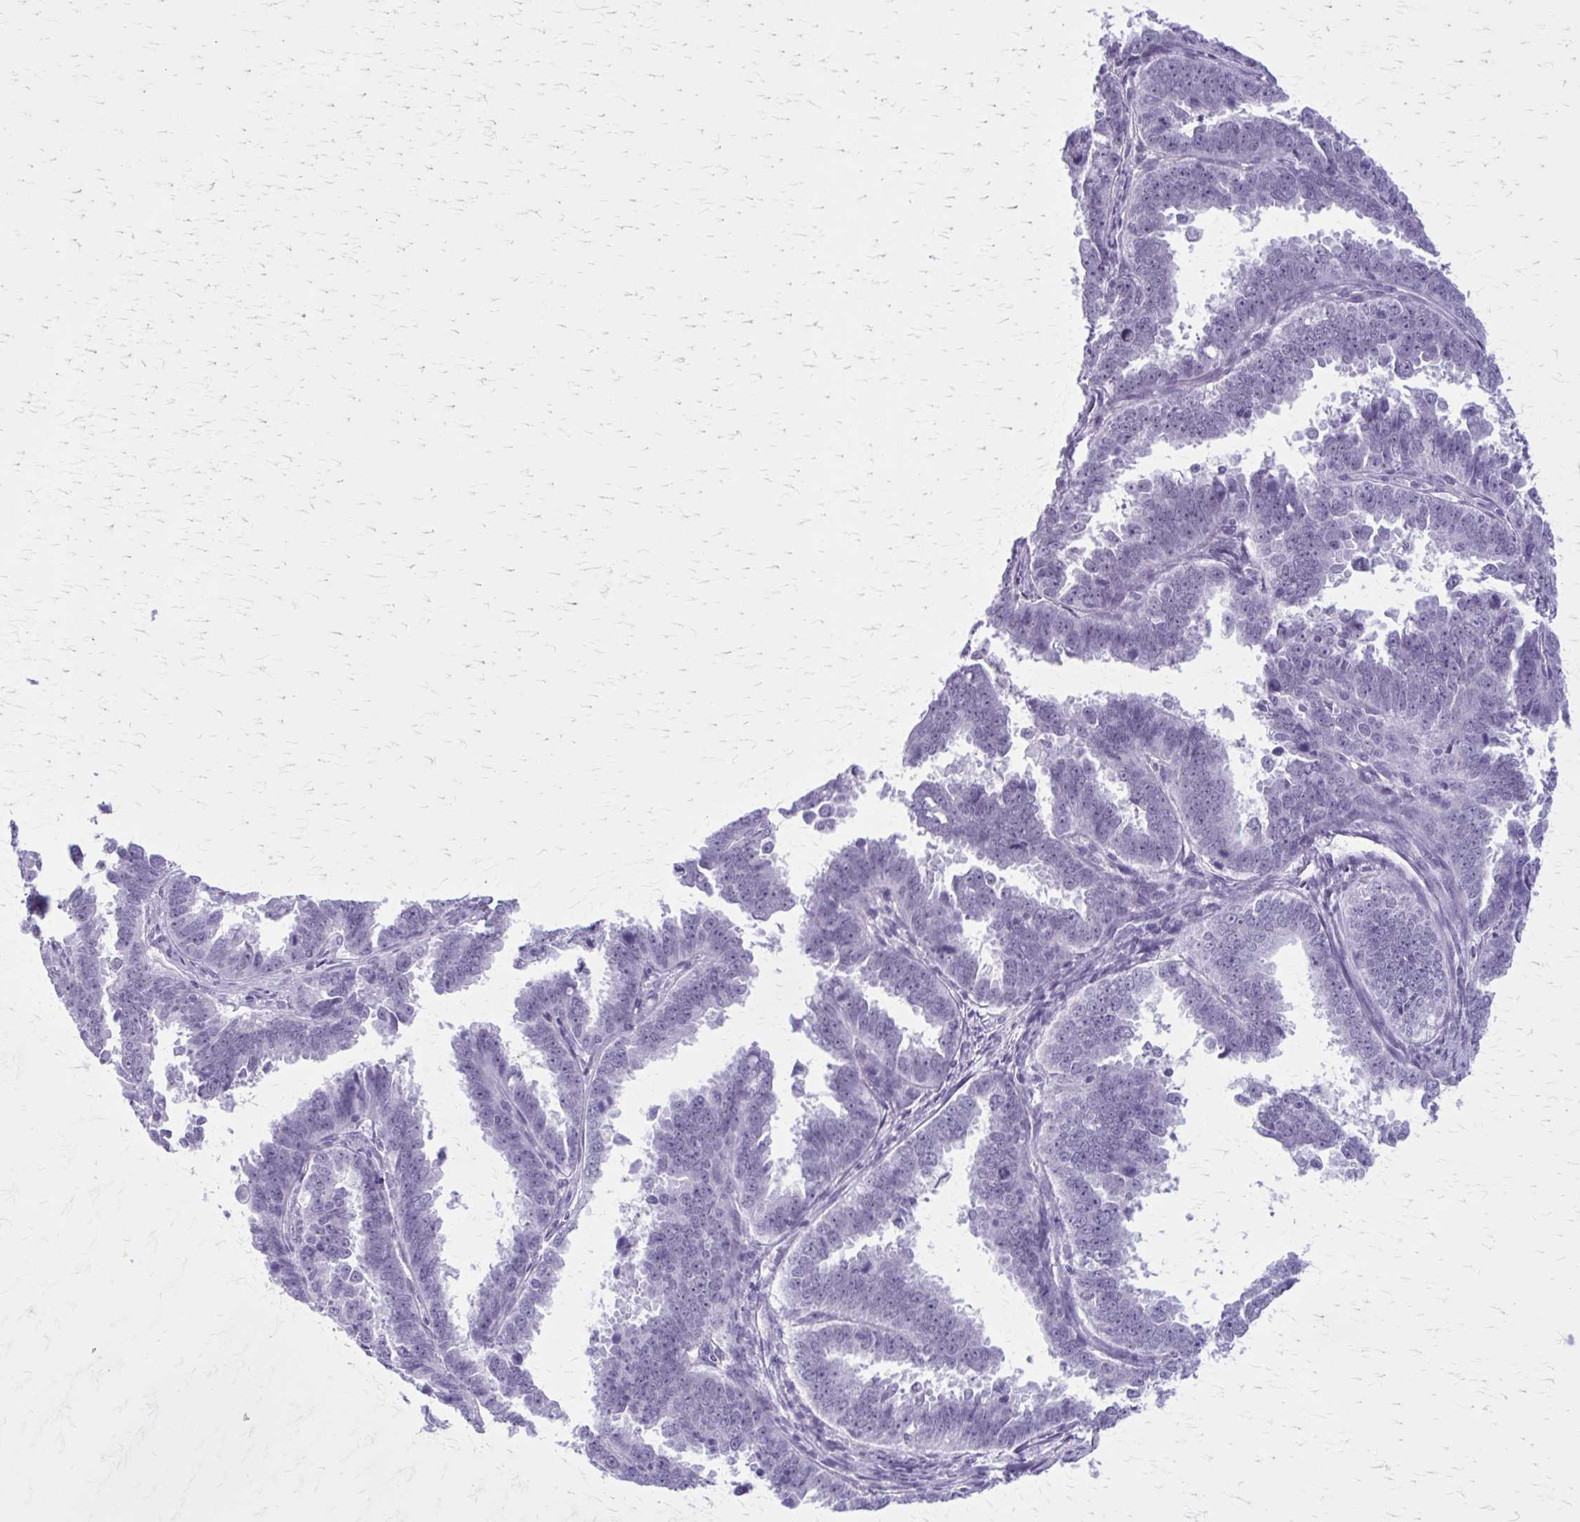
{"staining": {"intensity": "negative", "quantity": "none", "location": "none"}, "tissue": "endometrial cancer", "cell_type": "Tumor cells", "image_type": "cancer", "snomed": [{"axis": "morphology", "description": "Adenocarcinoma, NOS"}, {"axis": "topography", "description": "Endometrium"}], "caption": "Tumor cells are negative for protein expression in human endometrial cancer. The staining is performed using DAB brown chromogen with nuclei counter-stained in using hematoxylin.", "gene": "GAD1", "patient": {"sex": "female", "age": 75}}